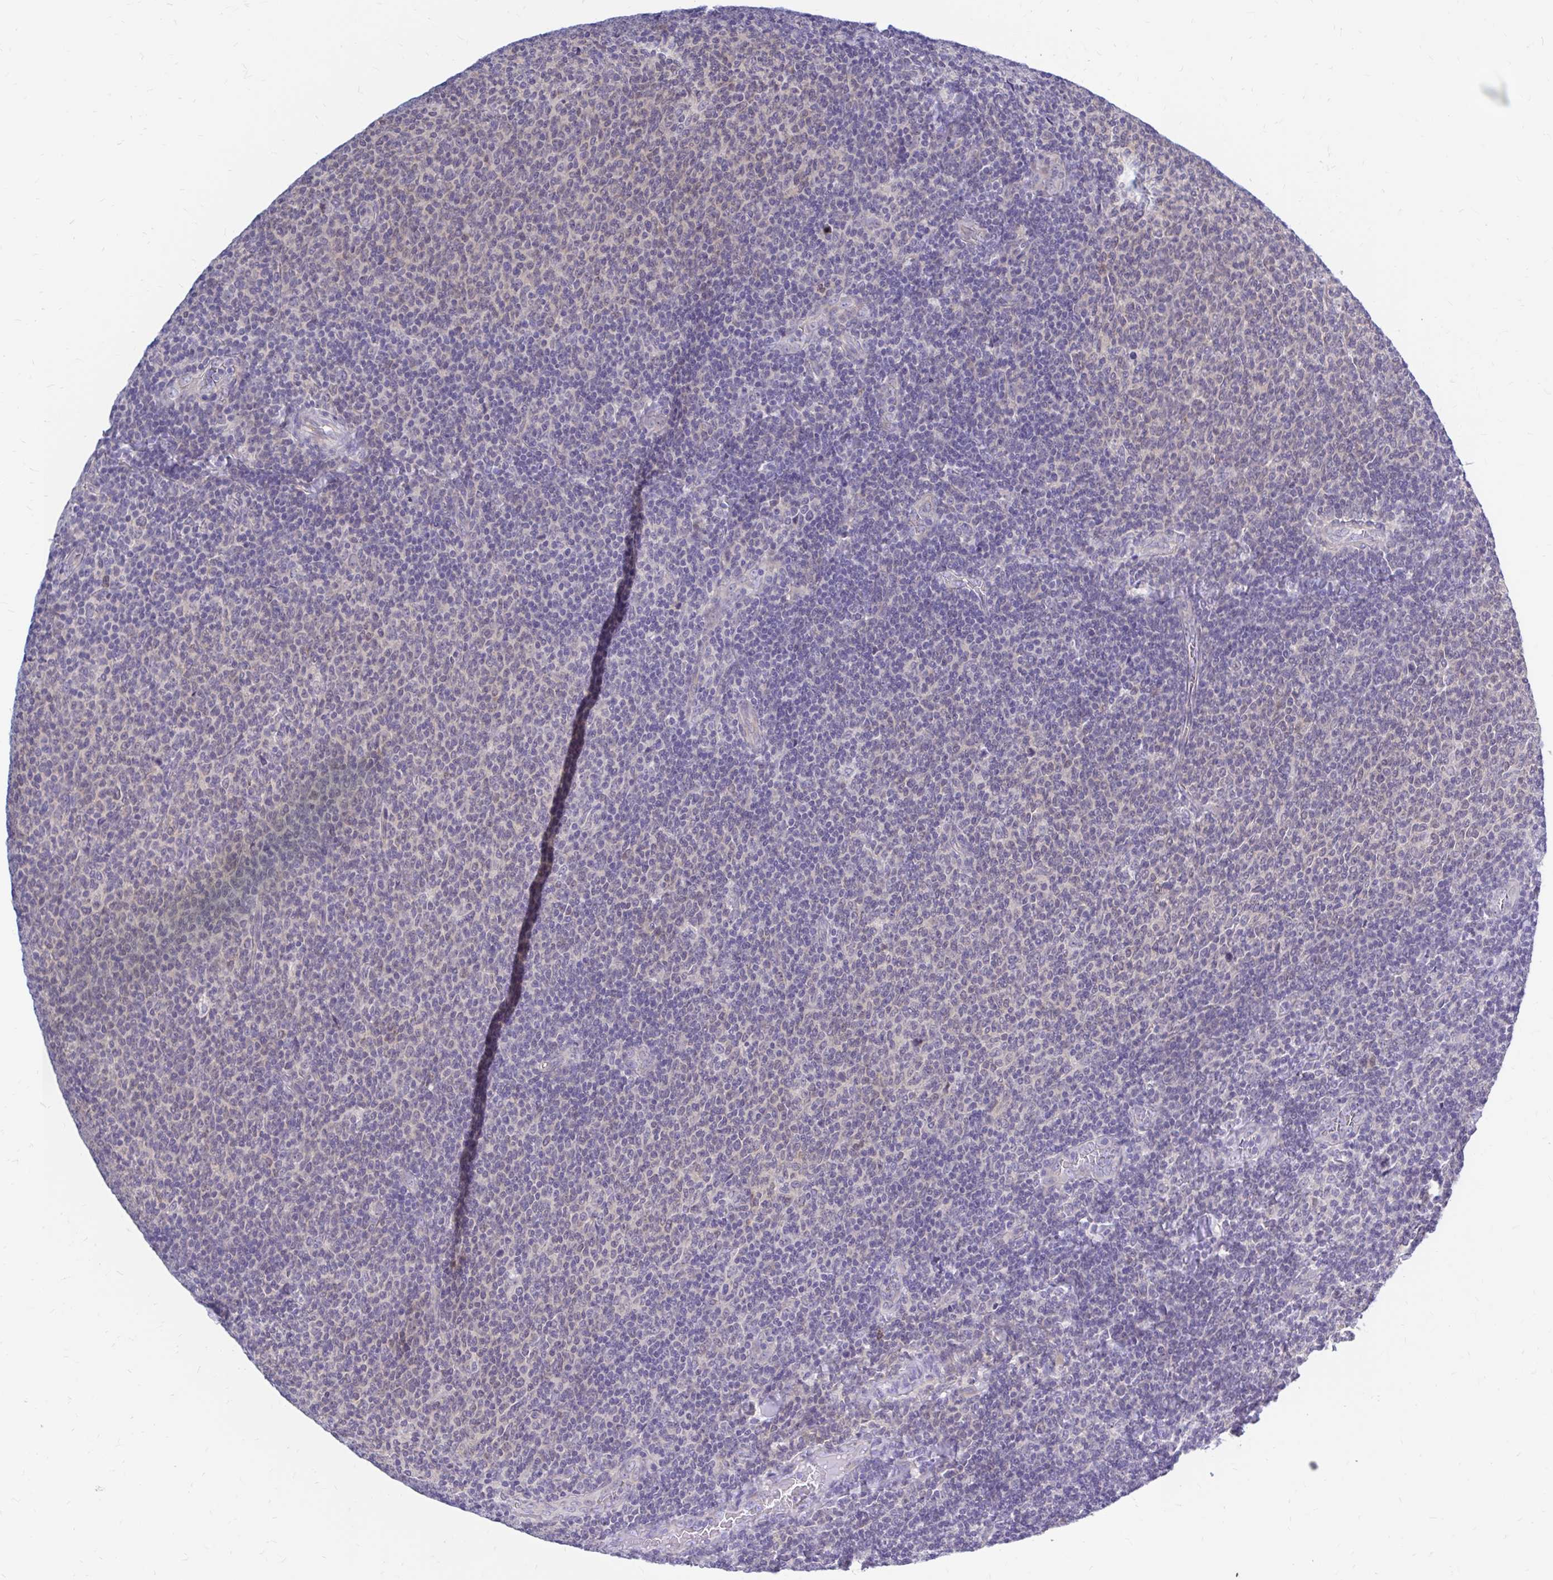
{"staining": {"intensity": "negative", "quantity": "none", "location": "none"}, "tissue": "lymphoma", "cell_type": "Tumor cells", "image_type": "cancer", "snomed": [{"axis": "morphology", "description": "Malignant lymphoma, non-Hodgkin's type, Low grade"}, {"axis": "topography", "description": "Lymph node"}], "caption": "The immunohistochemistry (IHC) micrograph has no significant staining in tumor cells of malignant lymphoma, non-Hodgkin's type (low-grade) tissue. (DAB immunohistochemistry (IHC), high magnification).", "gene": "MAP1LC3A", "patient": {"sex": "male", "age": 52}}